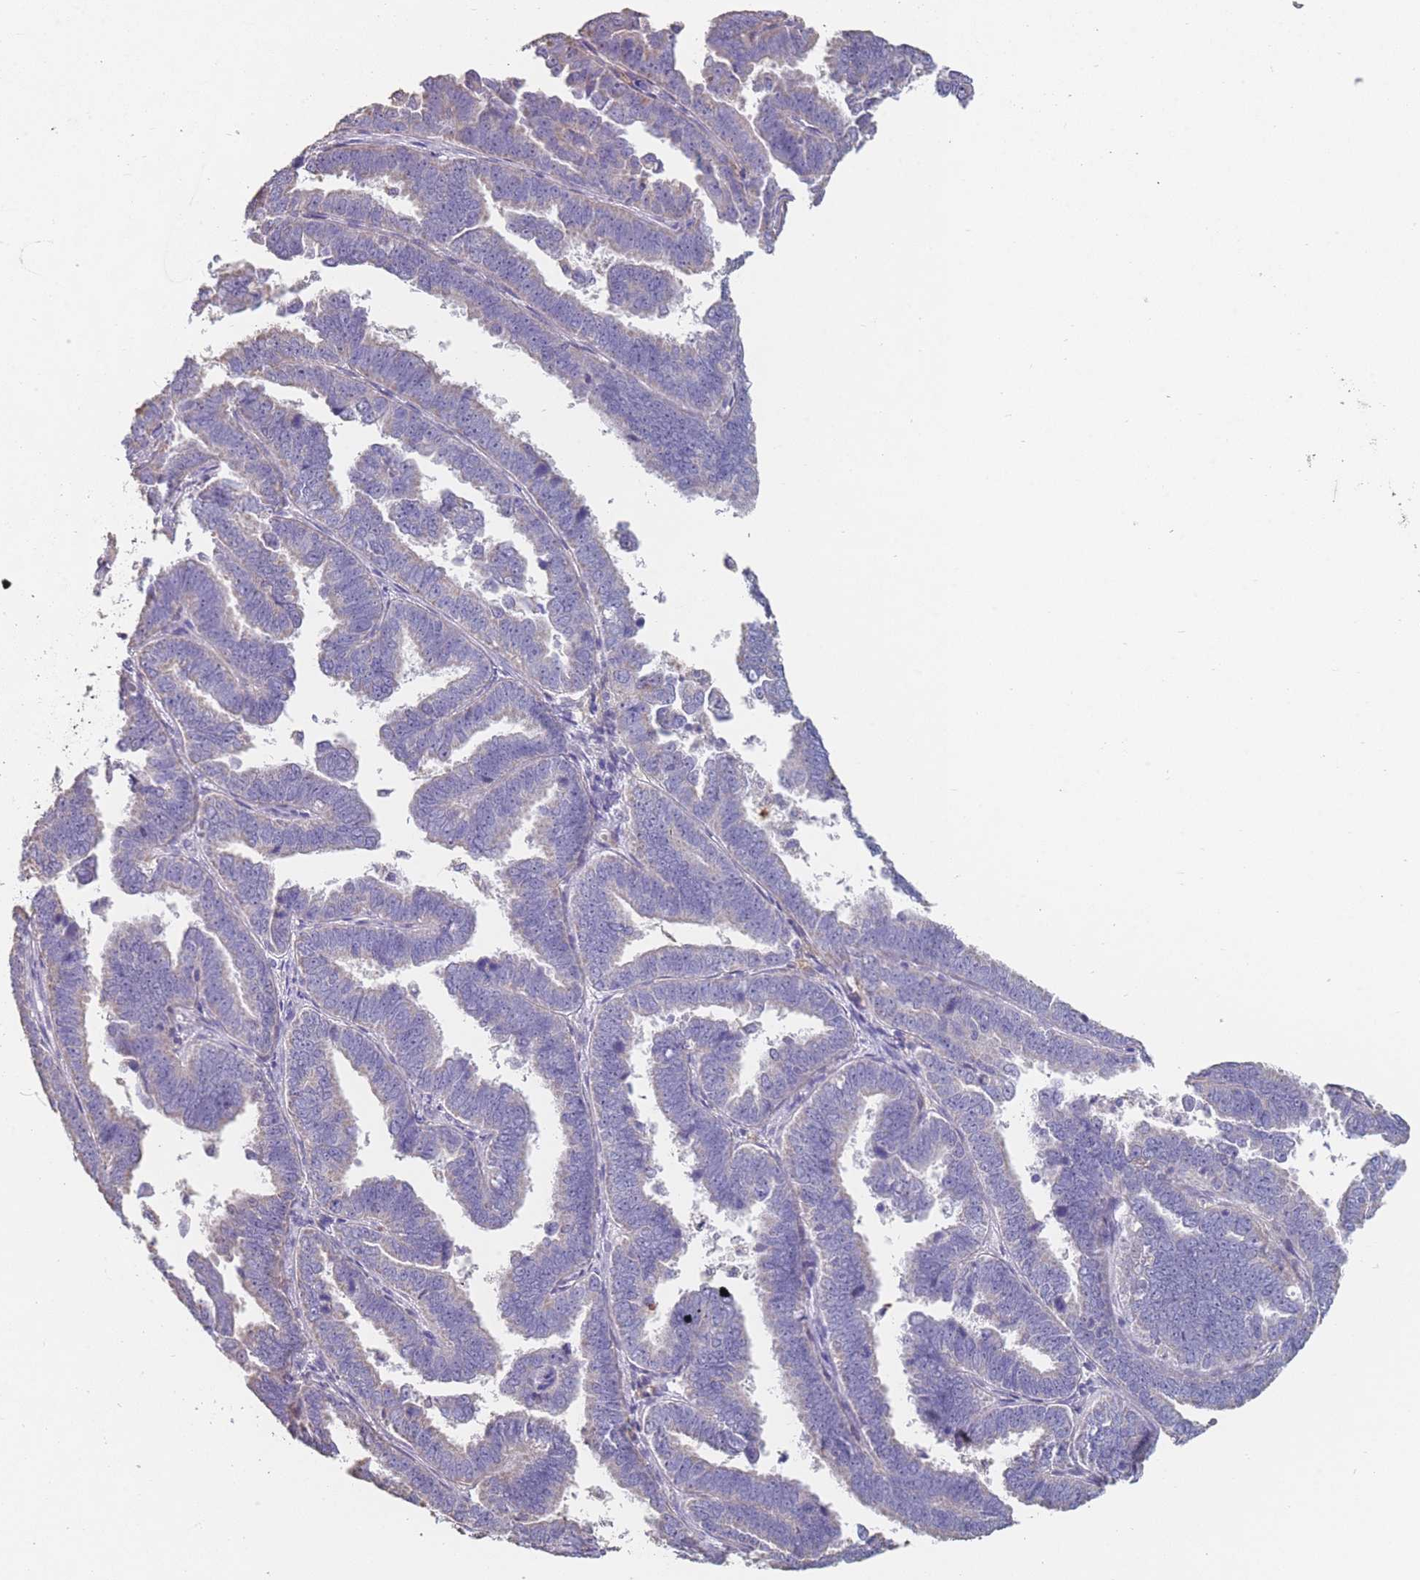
{"staining": {"intensity": "weak", "quantity": "<25%", "location": "cytoplasmic/membranous"}, "tissue": "endometrial cancer", "cell_type": "Tumor cells", "image_type": "cancer", "snomed": [{"axis": "morphology", "description": "Adenocarcinoma, NOS"}, {"axis": "topography", "description": "Endometrium"}], "caption": "This is an IHC photomicrograph of human endometrial cancer (adenocarcinoma). There is no staining in tumor cells.", "gene": "CLEC12A", "patient": {"sex": "female", "age": 75}}